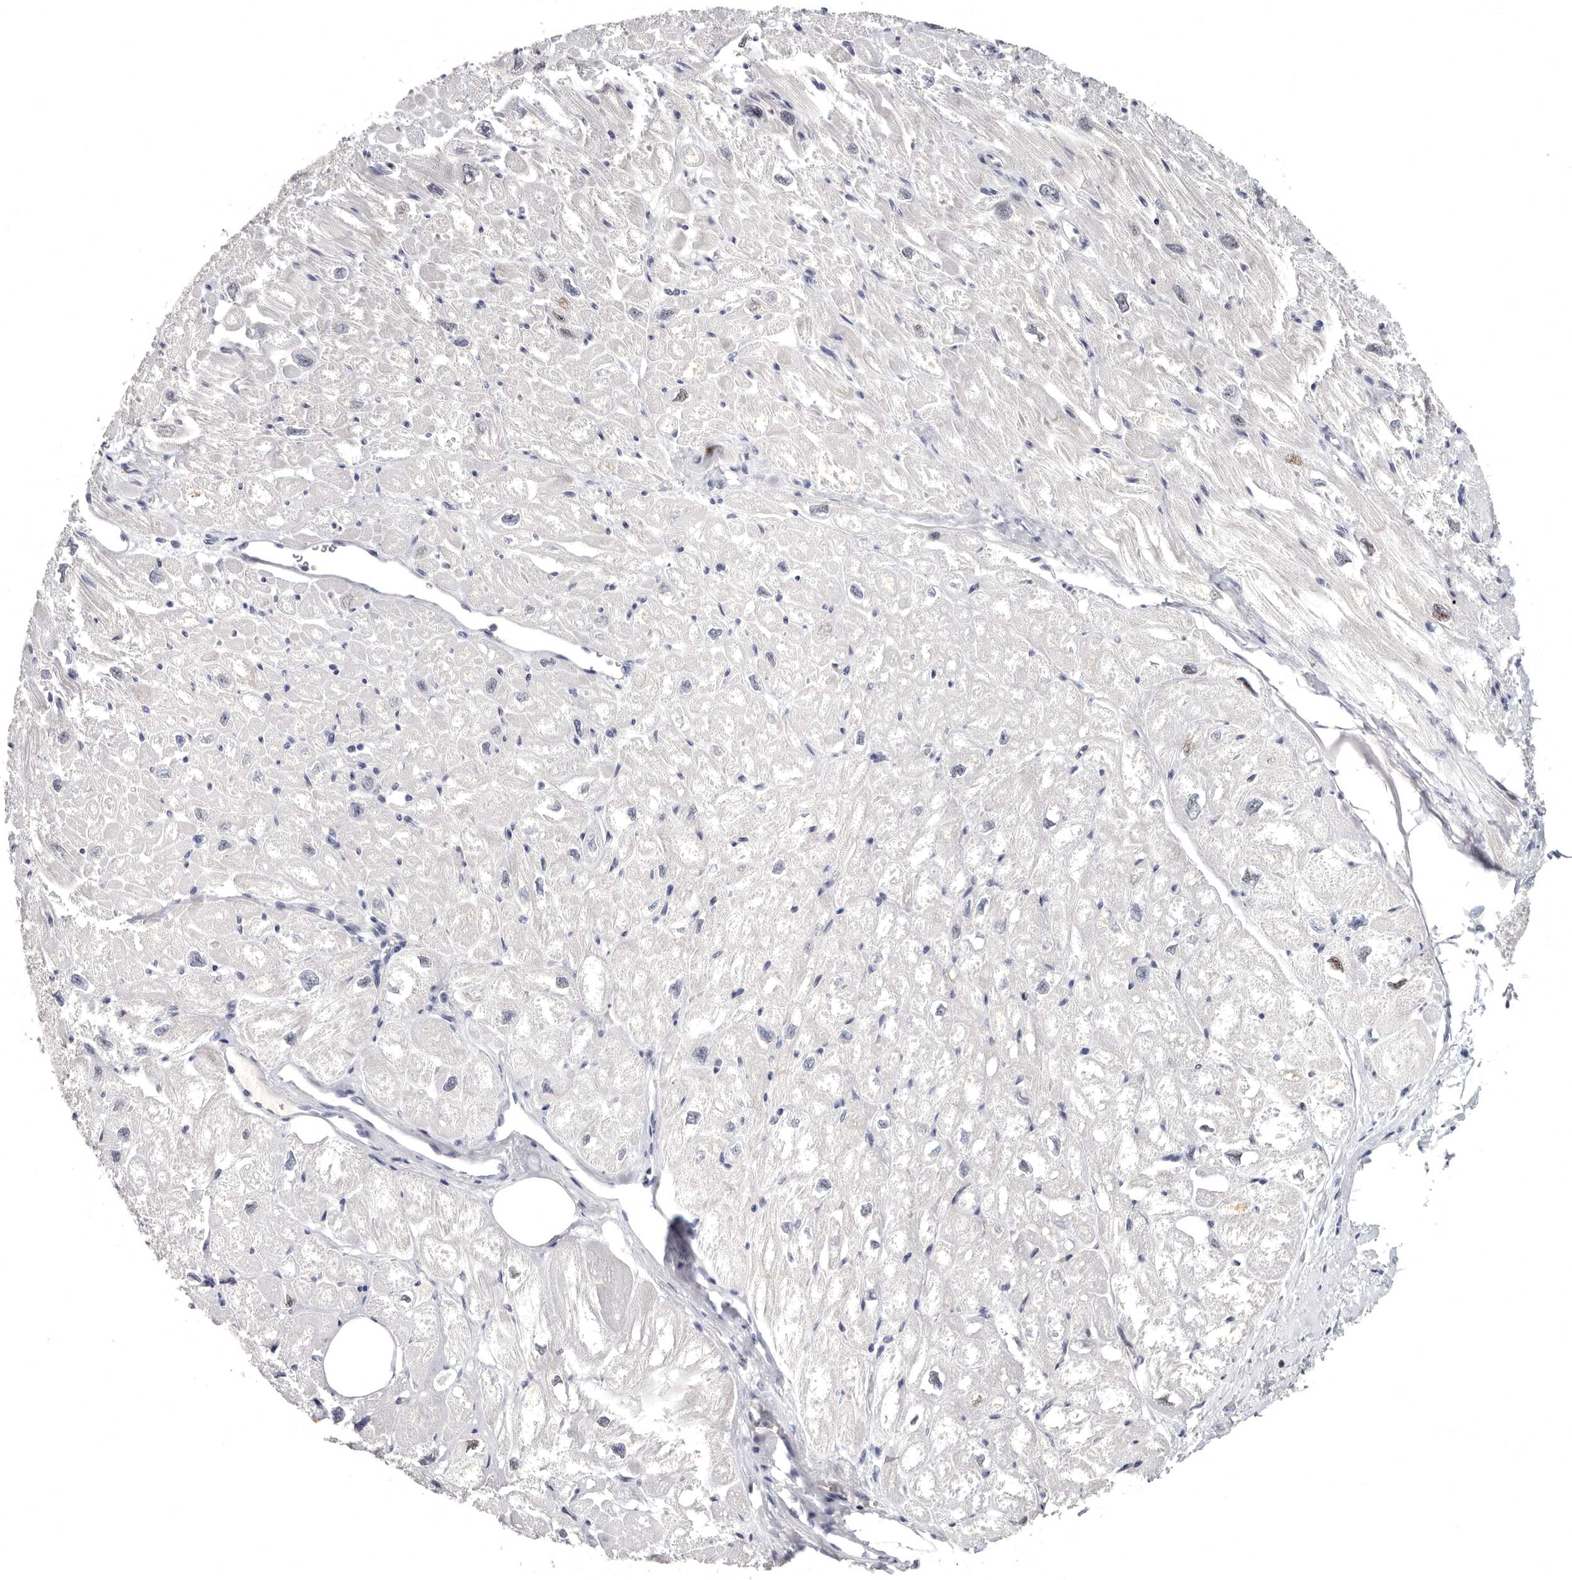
{"staining": {"intensity": "negative", "quantity": "none", "location": "none"}, "tissue": "heart muscle", "cell_type": "Cardiomyocytes", "image_type": "normal", "snomed": [{"axis": "morphology", "description": "Normal tissue, NOS"}, {"axis": "topography", "description": "Heart"}], "caption": "Immunohistochemistry (IHC) image of unremarkable human heart muscle stained for a protein (brown), which demonstrates no staining in cardiomyocytes. (DAB (3,3'-diaminobenzidine) immunohistochemistry (IHC) visualized using brightfield microscopy, high magnification).", "gene": "WRAP73", "patient": {"sex": "male", "age": 50}}